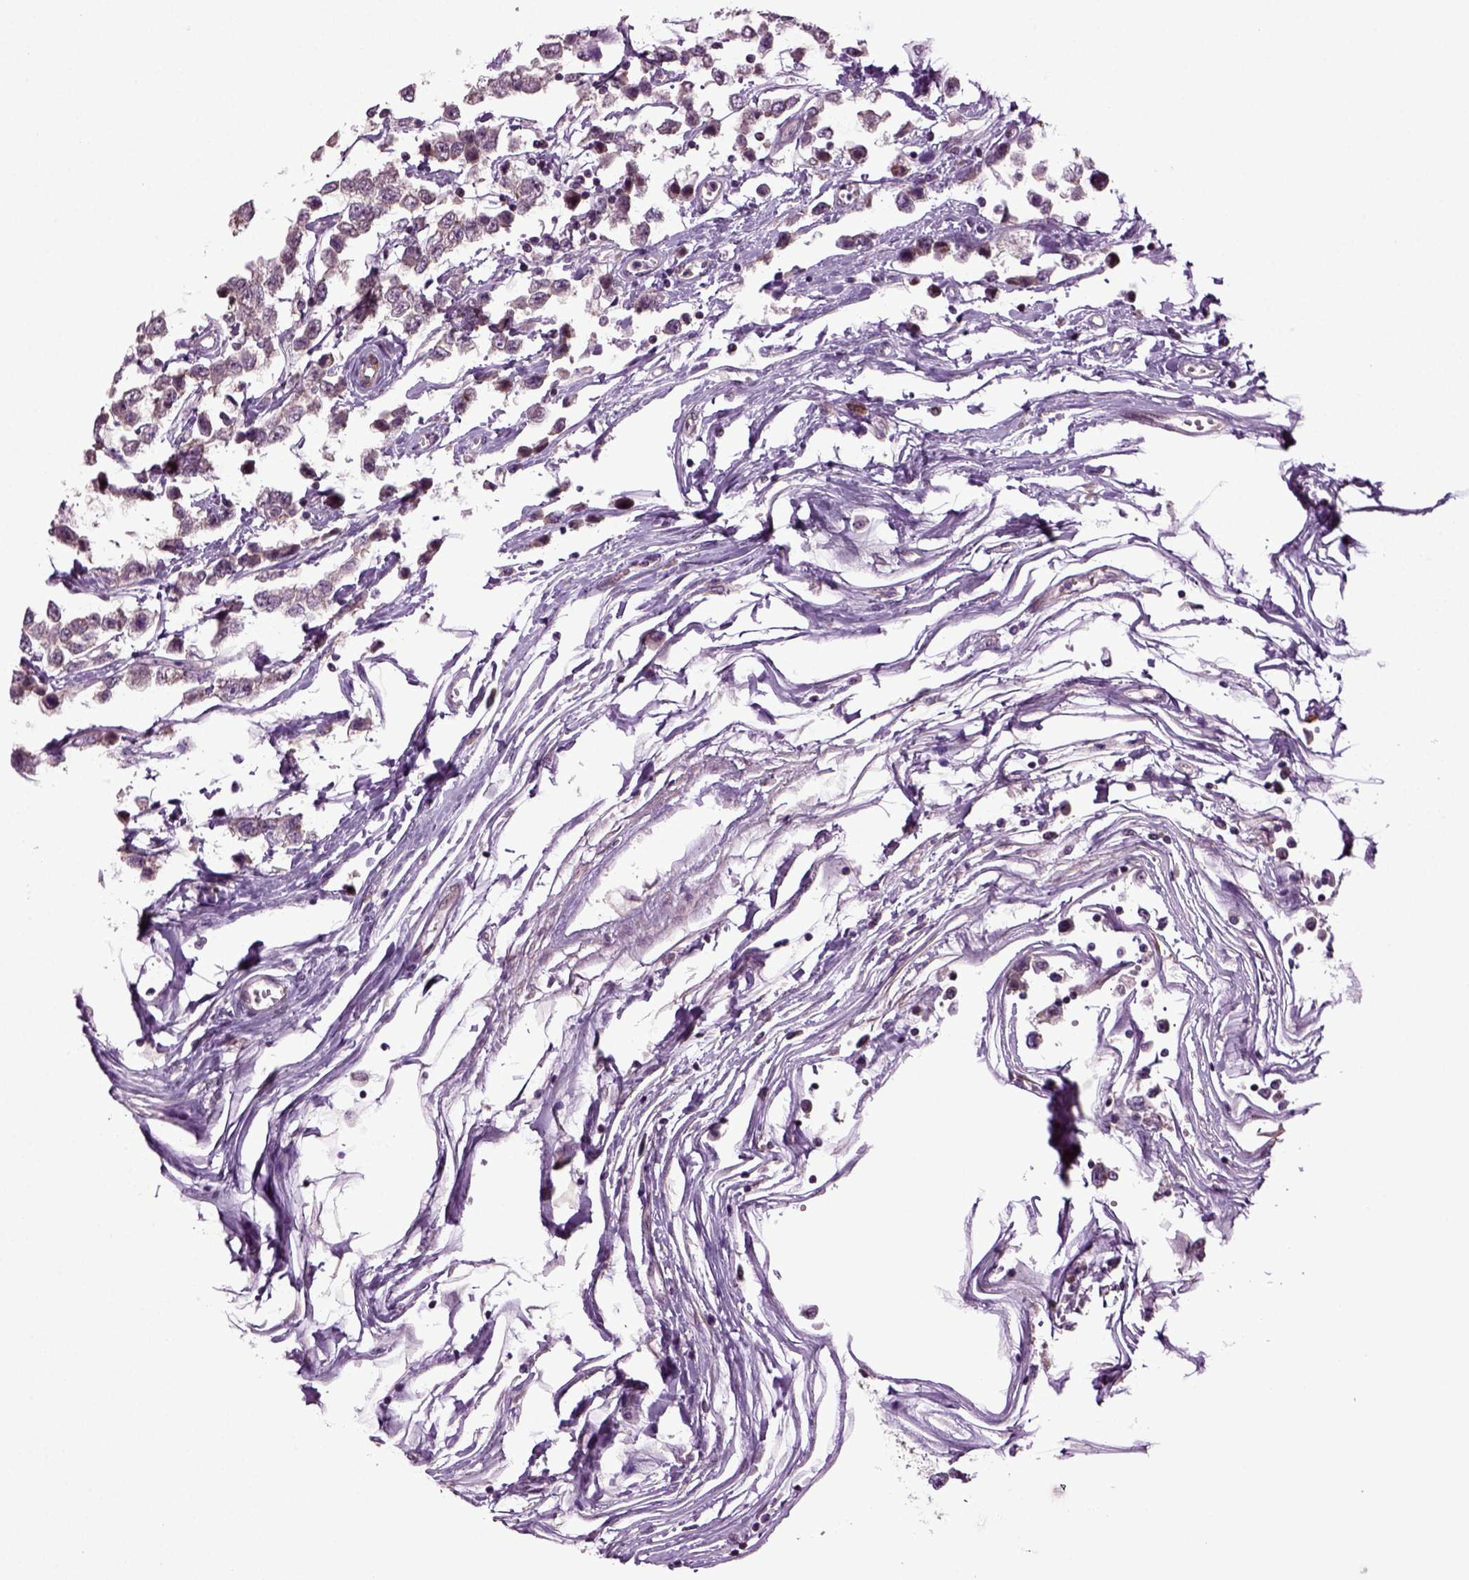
{"staining": {"intensity": "weak", "quantity": ">75%", "location": "cytoplasmic/membranous"}, "tissue": "testis cancer", "cell_type": "Tumor cells", "image_type": "cancer", "snomed": [{"axis": "morphology", "description": "Seminoma, NOS"}, {"axis": "topography", "description": "Testis"}], "caption": "Protein analysis of testis cancer tissue shows weak cytoplasmic/membranous expression in about >75% of tumor cells. (DAB (3,3'-diaminobenzidine) IHC with brightfield microscopy, high magnification).", "gene": "HAGHL", "patient": {"sex": "male", "age": 34}}